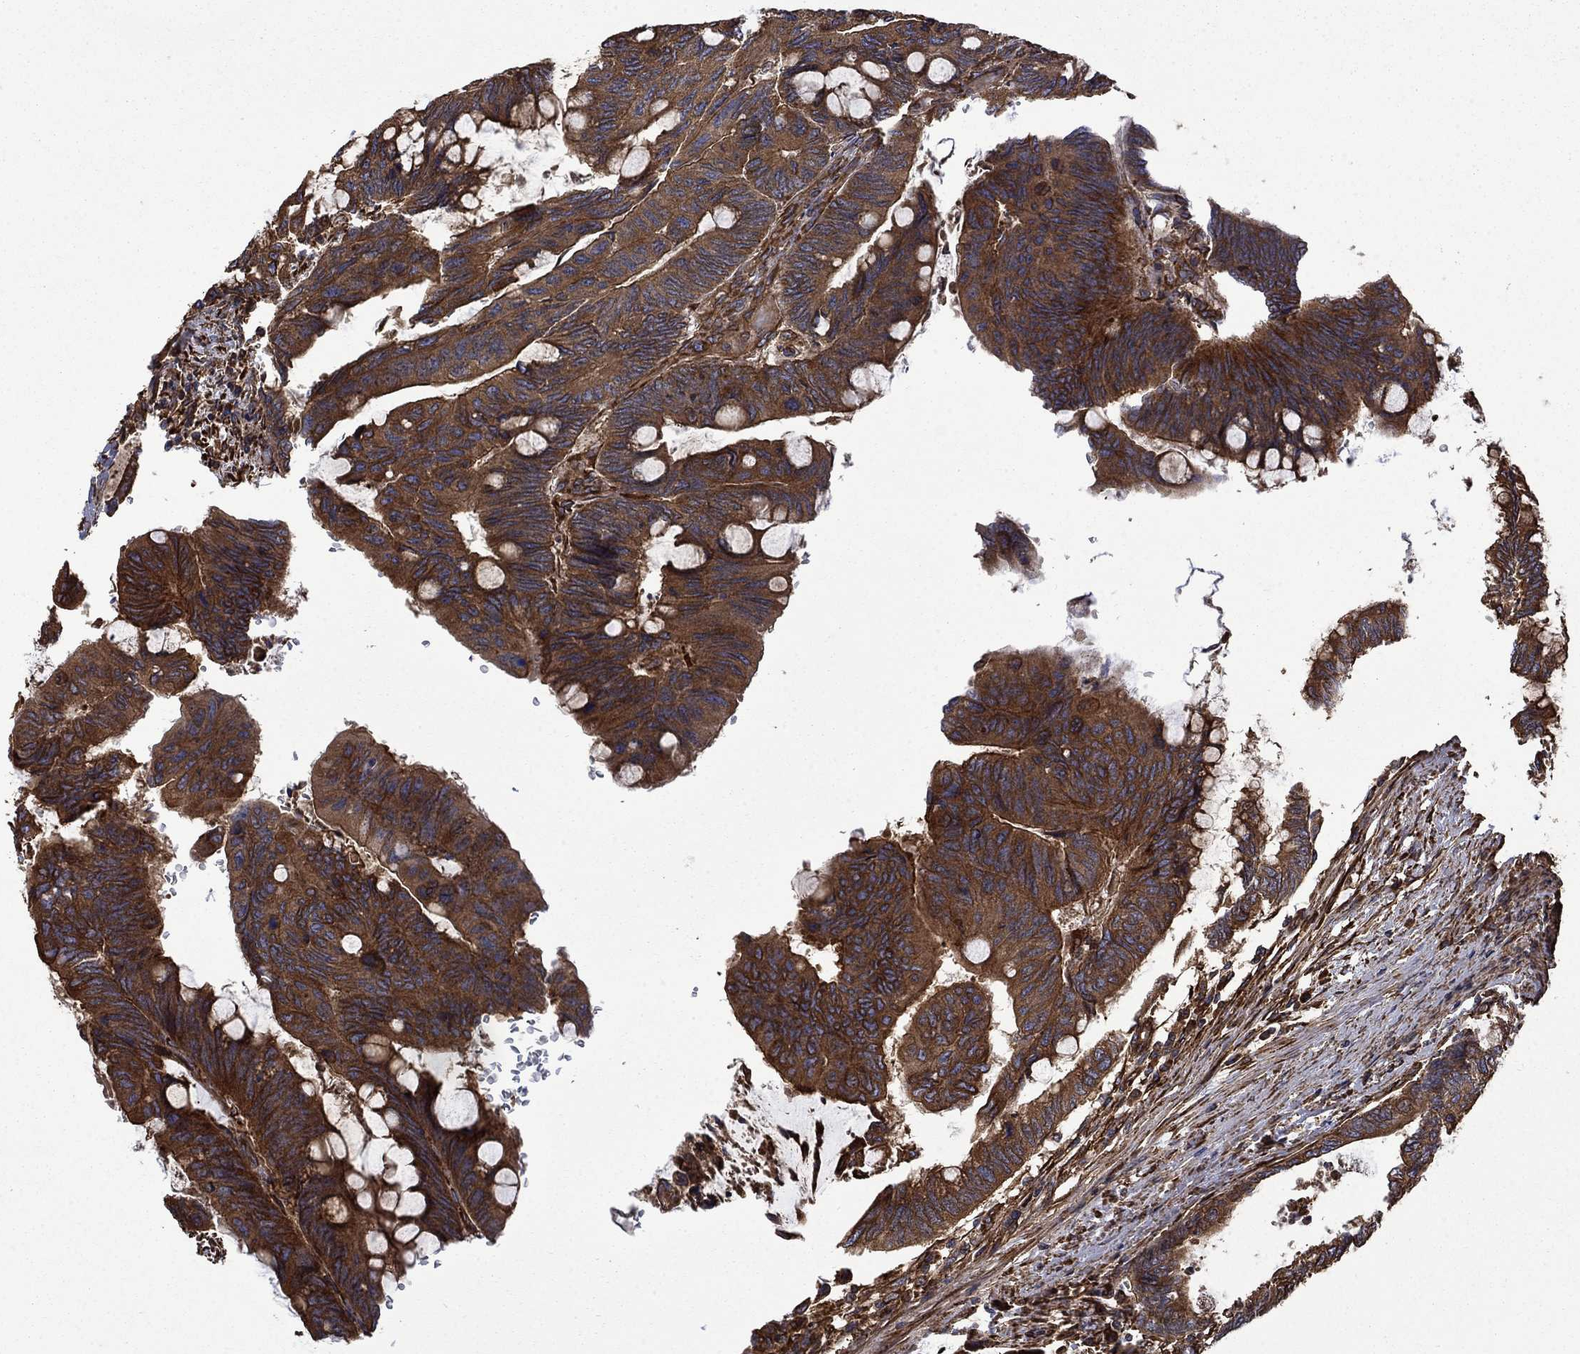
{"staining": {"intensity": "strong", "quantity": ">75%", "location": "cytoplasmic/membranous"}, "tissue": "colorectal cancer", "cell_type": "Tumor cells", "image_type": "cancer", "snomed": [{"axis": "morphology", "description": "Normal tissue, NOS"}, {"axis": "morphology", "description": "Adenocarcinoma, NOS"}, {"axis": "topography", "description": "Rectum"}], "caption": "Immunohistochemistry of human colorectal cancer (adenocarcinoma) displays high levels of strong cytoplasmic/membranous positivity in about >75% of tumor cells.", "gene": "CUTC", "patient": {"sex": "male", "age": 92}}